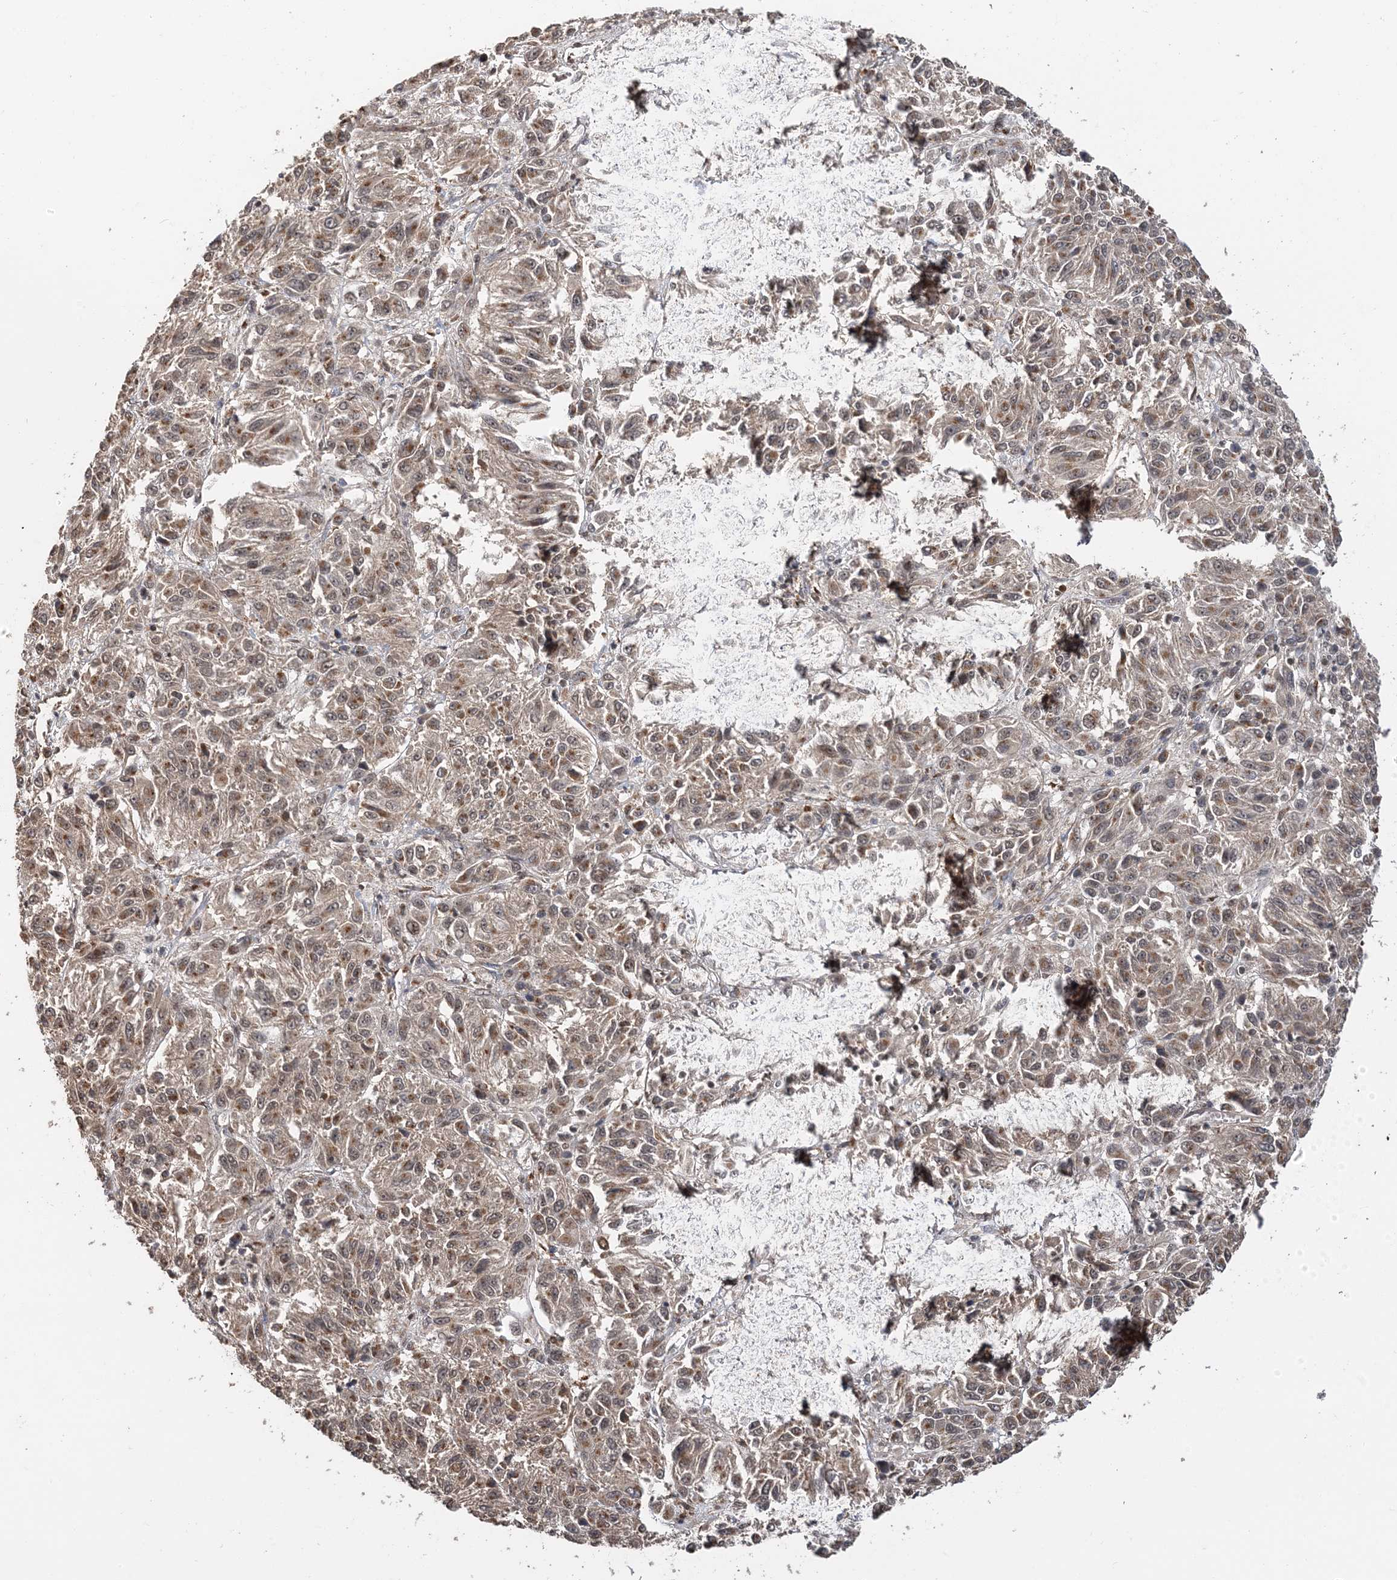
{"staining": {"intensity": "moderate", "quantity": "25%-75%", "location": "cytoplasmic/membranous,nuclear"}, "tissue": "melanoma", "cell_type": "Tumor cells", "image_type": "cancer", "snomed": [{"axis": "morphology", "description": "Malignant melanoma, Metastatic site"}, {"axis": "topography", "description": "Lung"}], "caption": "An image of malignant melanoma (metastatic site) stained for a protein demonstrates moderate cytoplasmic/membranous and nuclear brown staining in tumor cells.", "gene": "TSHZ2", "patient": {"sex": "male", "age": 64}}